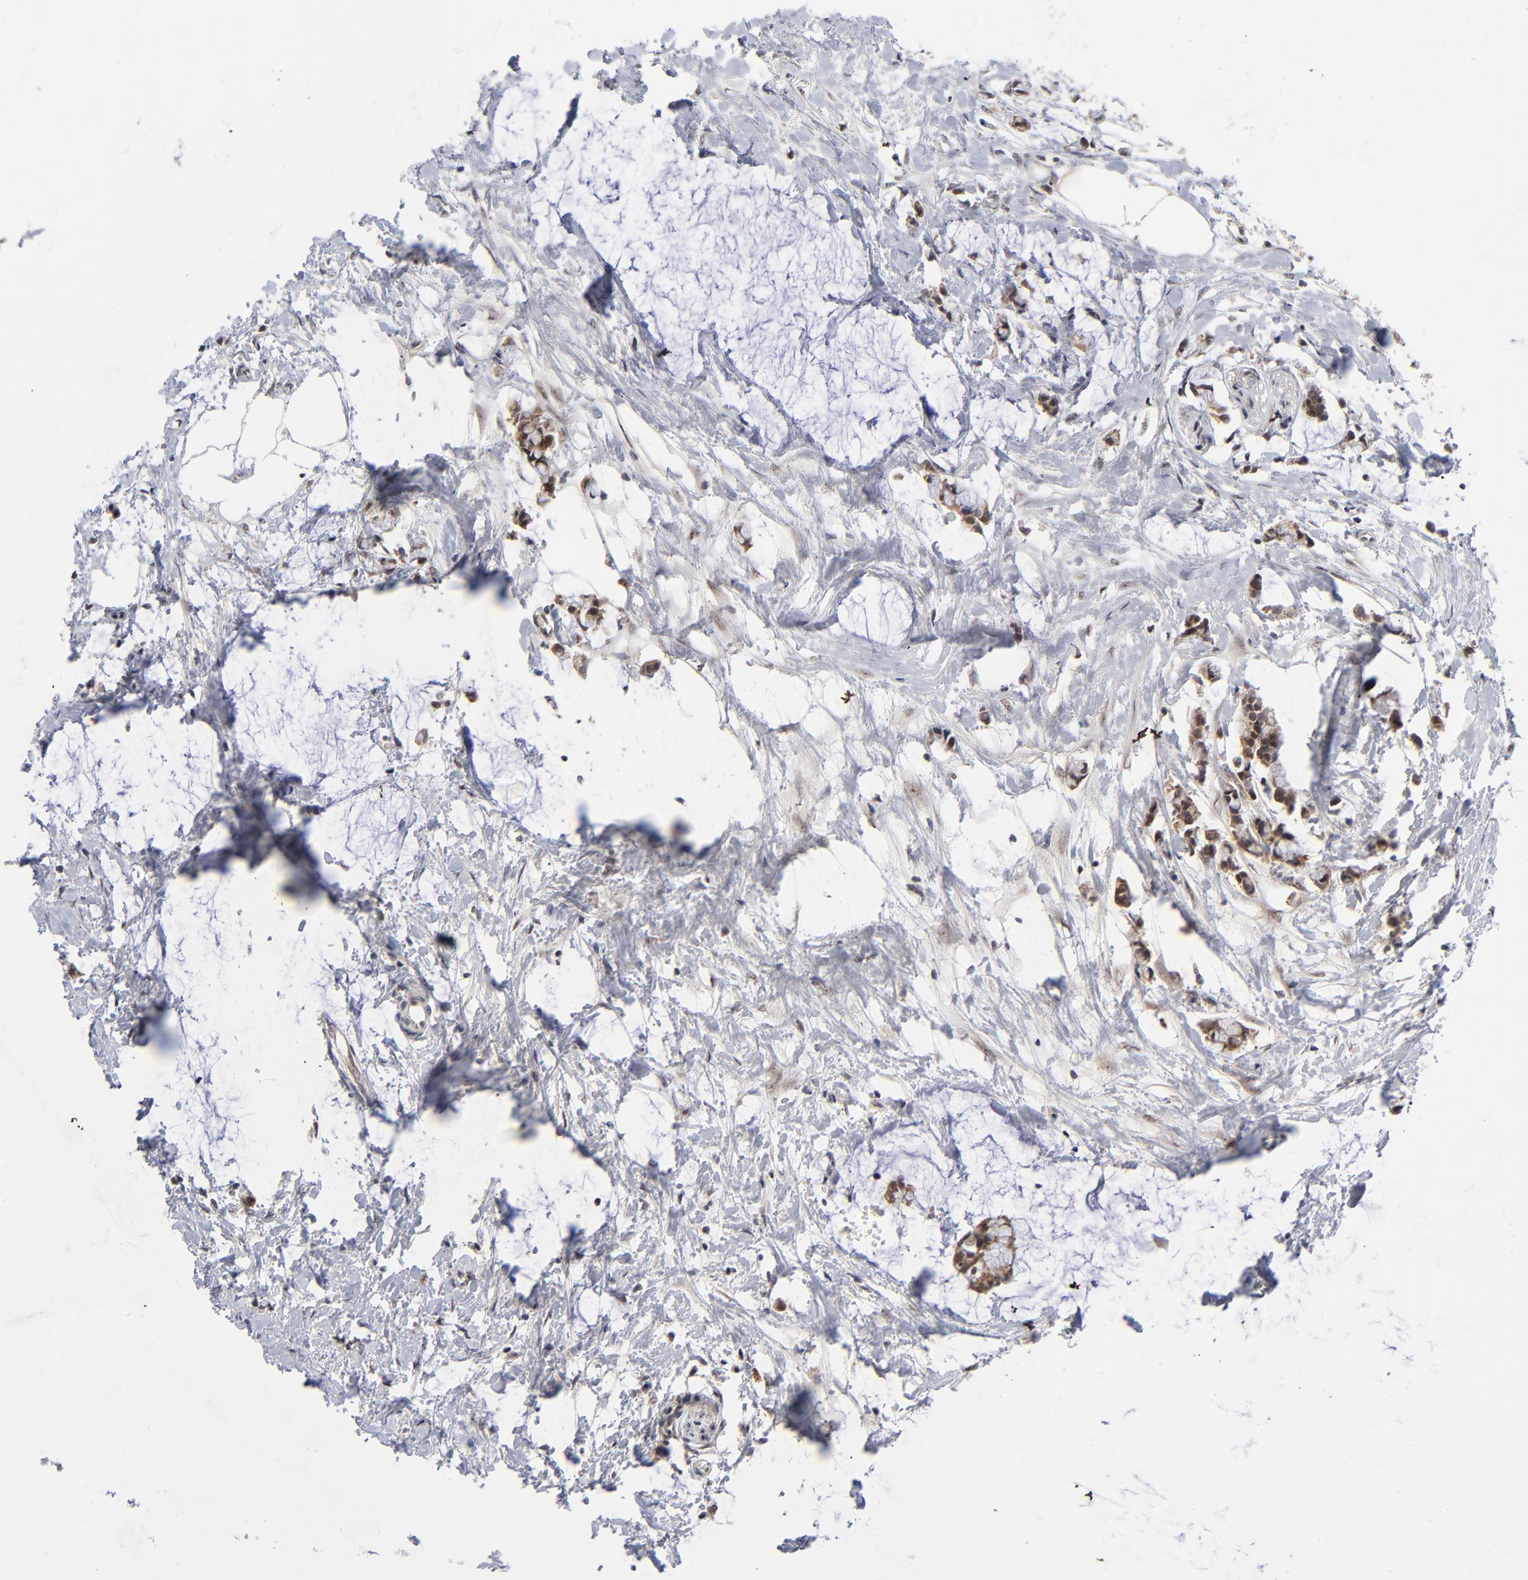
{"staining": {"intensity": "weak", "quantity": ">75%", "location": "cytoplasmic/membranous,nuclear"}, "tissue": "colorectal cancer", "cell_type": "Tumor cells", "image_type": "cancer", "snomed": [{"axis": "morphology", "description": "Normal tissue, NOS"}, {"axis": "morphology", "description": "Adenocarcinoma, NOS"}, {"axis": "topography", "description": "Colon"}, {"axis": "topography", "description": "Peripheral nerve tissue"}], "caption": "A brown stain shows weak cytoplasmic/membranous and nuclear expression of a protein in adenocarcinoma (colorectal) tumor cells.", "gene": "ZNF419", "patient": {"sex": "male", "age": 14}}